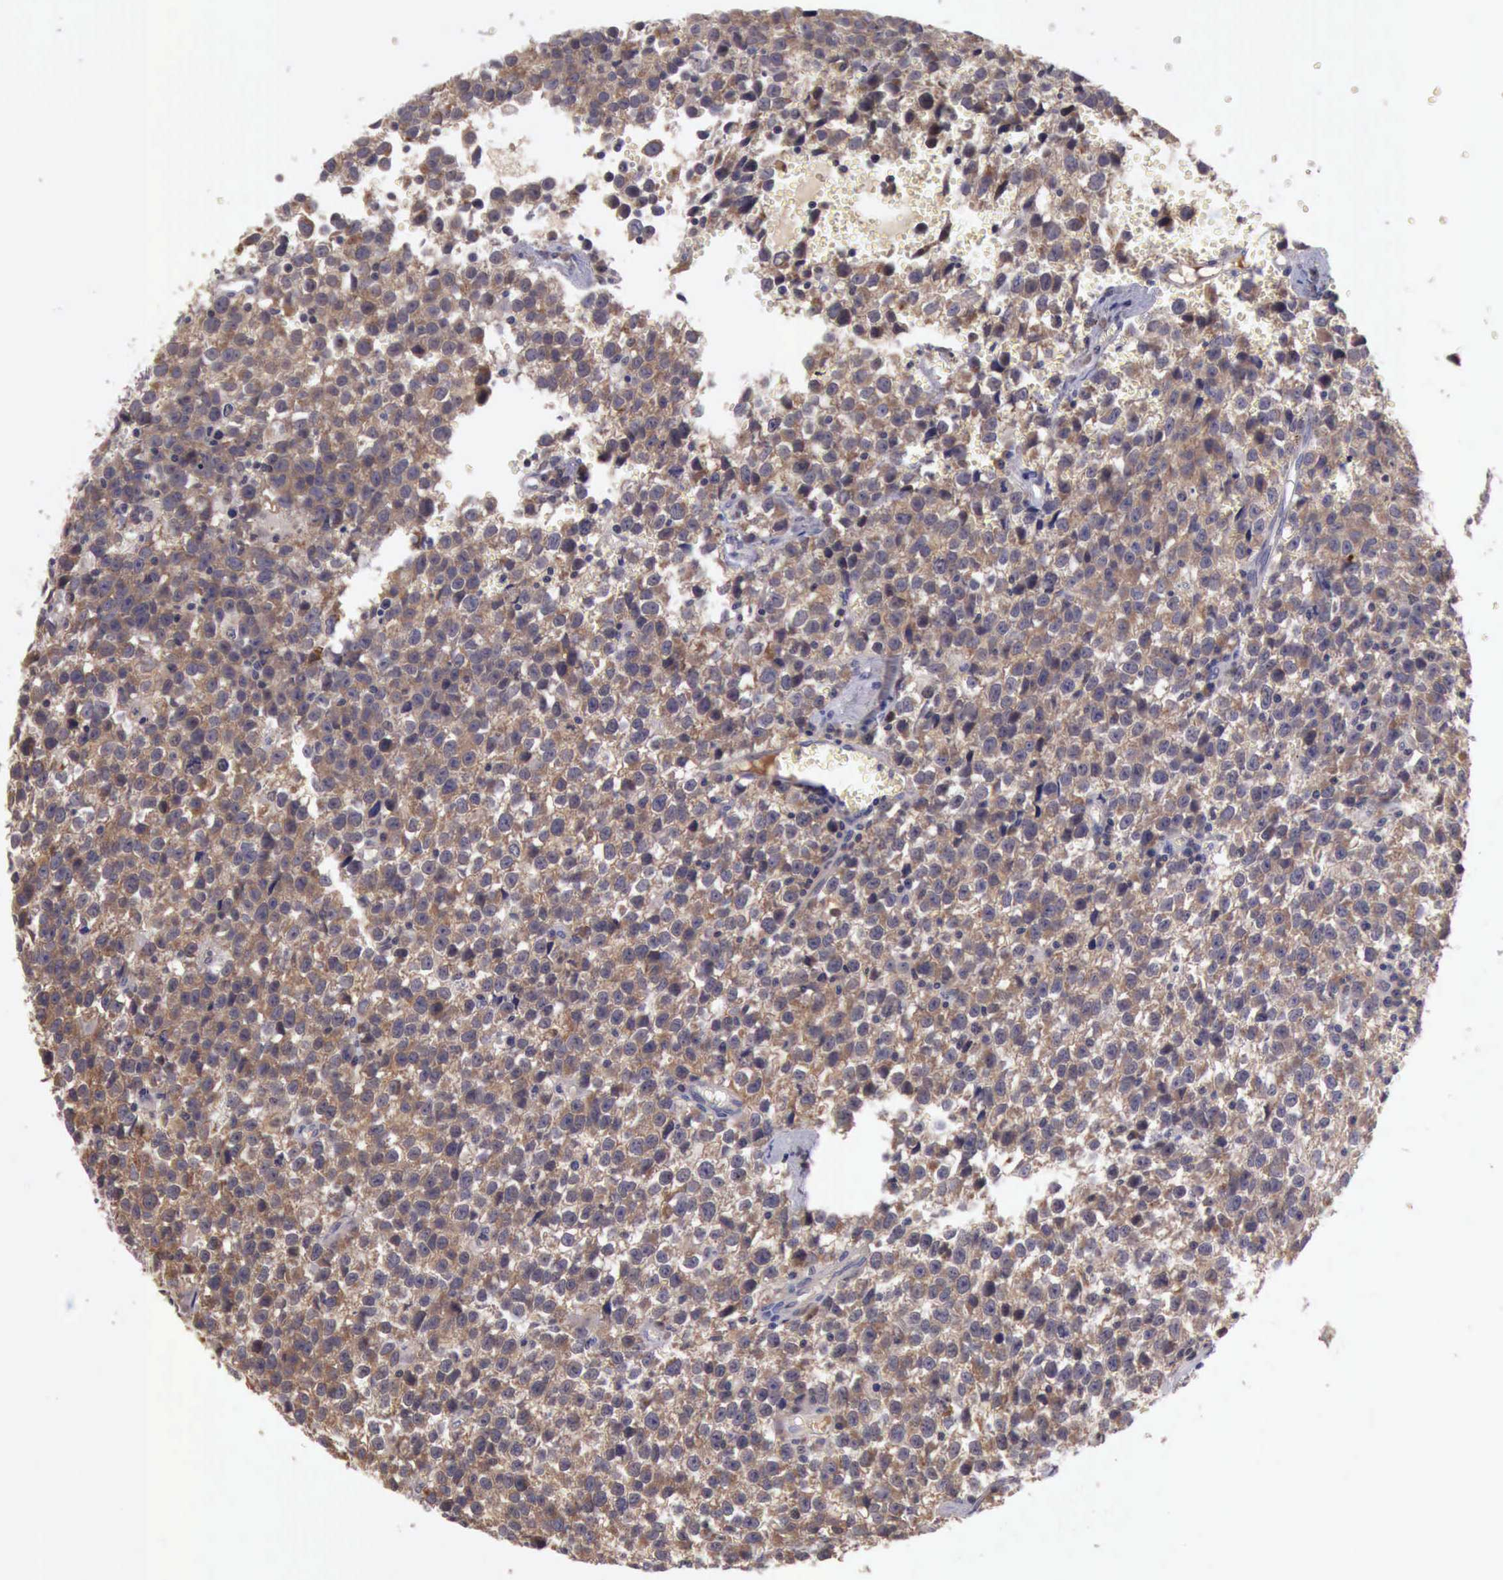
{"staining": {"intensity": "weak", "quantity": "25%-75%", "location": "cytoplasmic/membranous"}, "tissue": "testis cancer", "cell_type": "Tumor cells", "image_type": "cancer", "snomed": [{"axis": "morphology", "description": "Seminoma, NOS"}, {"axis": "topography", "description": "Testis"}], "caption": "Testis cancer (seminoma) was stained to show a protein in brown. There is low levels of weak cytoplasmic/membranous positivity in approximately 25%-75% of tumor cells.", "gene": "RAB39B", "patient": {"sex": "male", "age": 35}}